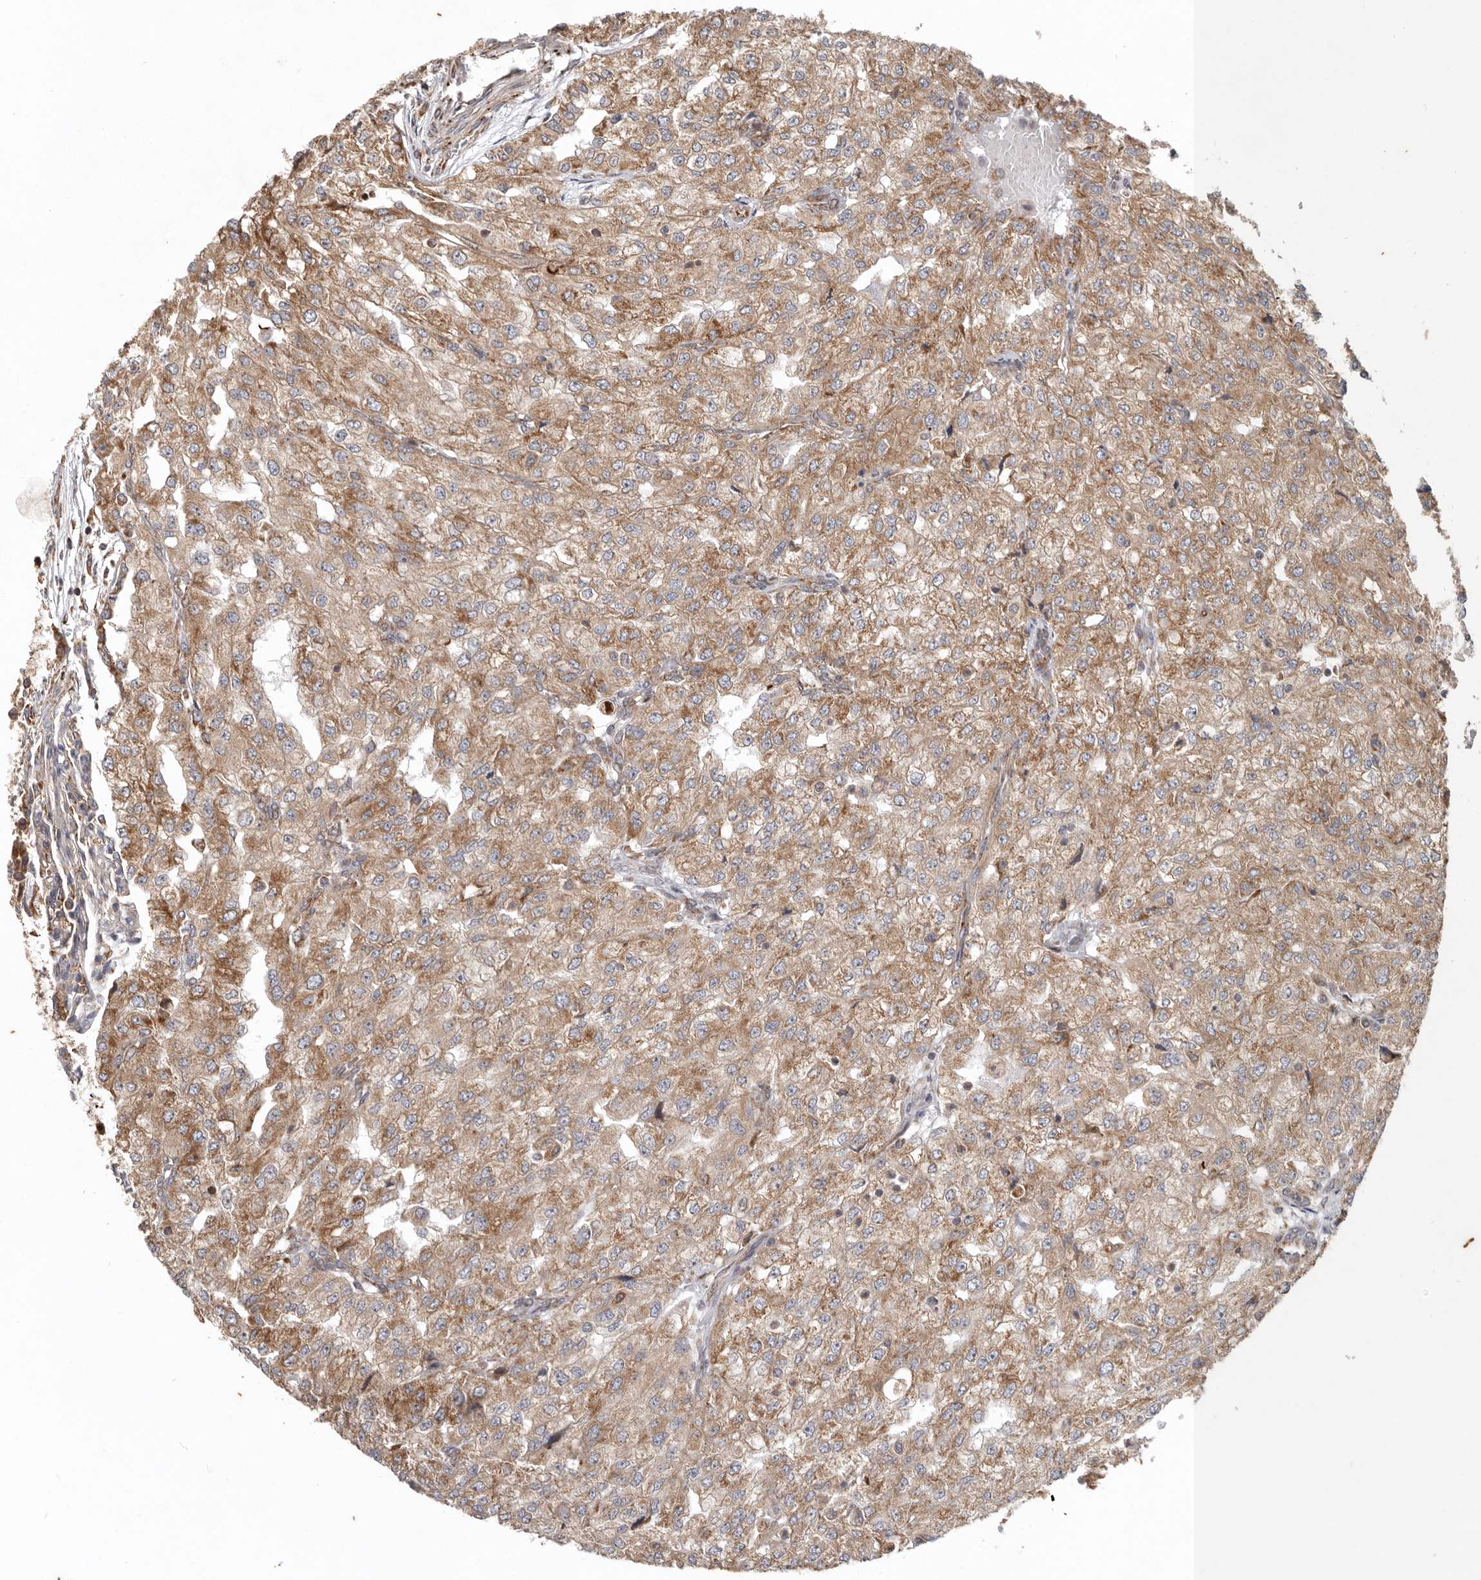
{"staining": {"intensity": "moderate", "quantity": ">75%", "location": "cytoplasmic/membranous"}, "tissue": "renal cancer", "cell_type": "Tumor cells", "image_type": "cancer", "snomed": [{"axis": "morphology", "description": "Adenocarcinoma, NOS"}, {"axis": "topography", "description": "Kidney"}], "caption": "This histopathology image shows immunohistochemistry (IHC) staining of human adenocarcinoma (renal), with medium moderate cytoplasmic/membranous positivity in approximately >75% of tumor cells.", "gene": "MRPS10", "patient": {"sex": "female", "age": 54}}